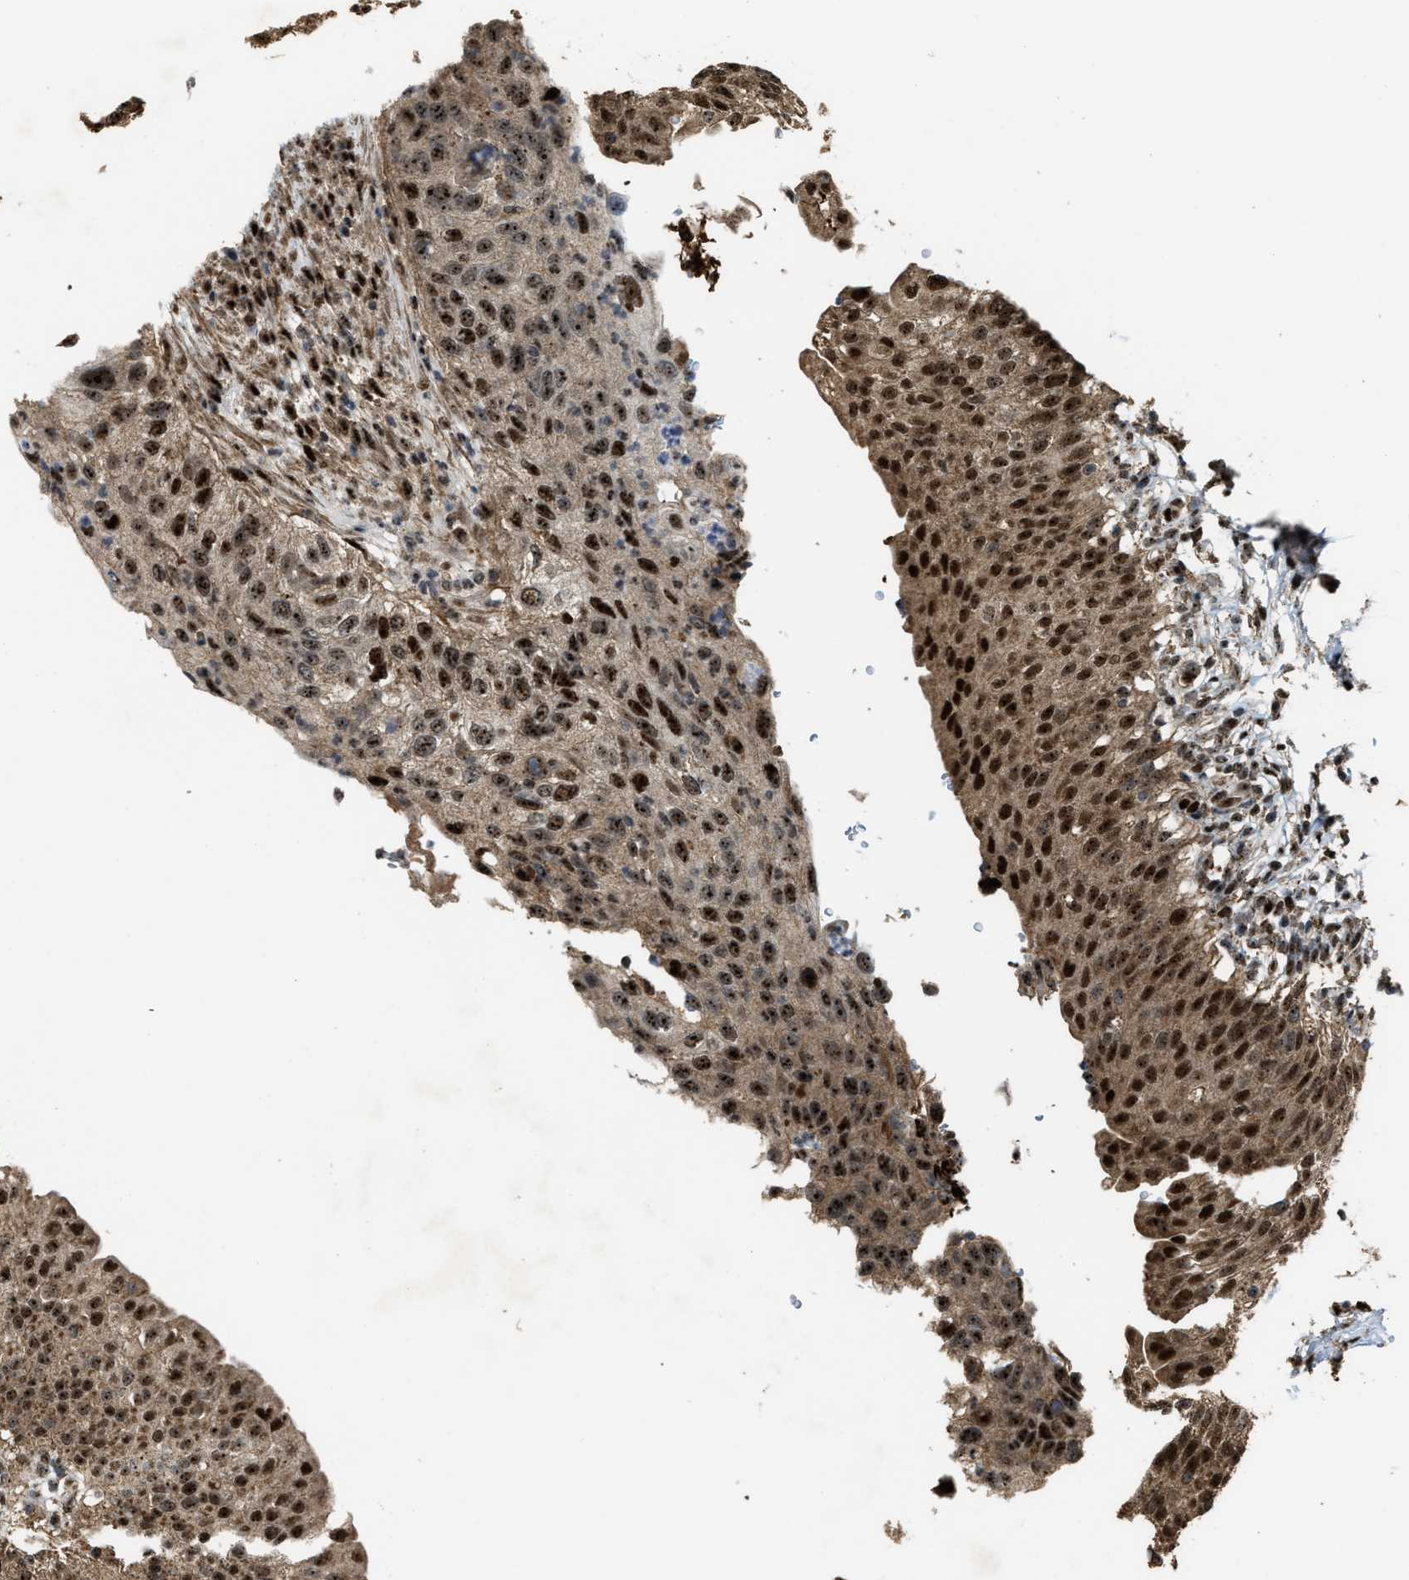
{"staining": {"intensity": "strong", "quantity": ">75%", "location": "cytoplasmic/membranous,nuclear"}, "tissue": "urinary bladder", "cell_type": "Urothelial cells", "image_type": "normal", "snomed": [{"axis": "morphology", "description": "Normal tissue, NOS"}, {"axis": "topography", "description": "Urinary bladder"}], "caption": "Protein expression analysis of benign urinary bladder shows strong cytoplasmic/membranous,nuclear expression in about >75% of urothelial cells.", "gene": "ZNF687", "patient": {"sex": "female", "age": 60}}